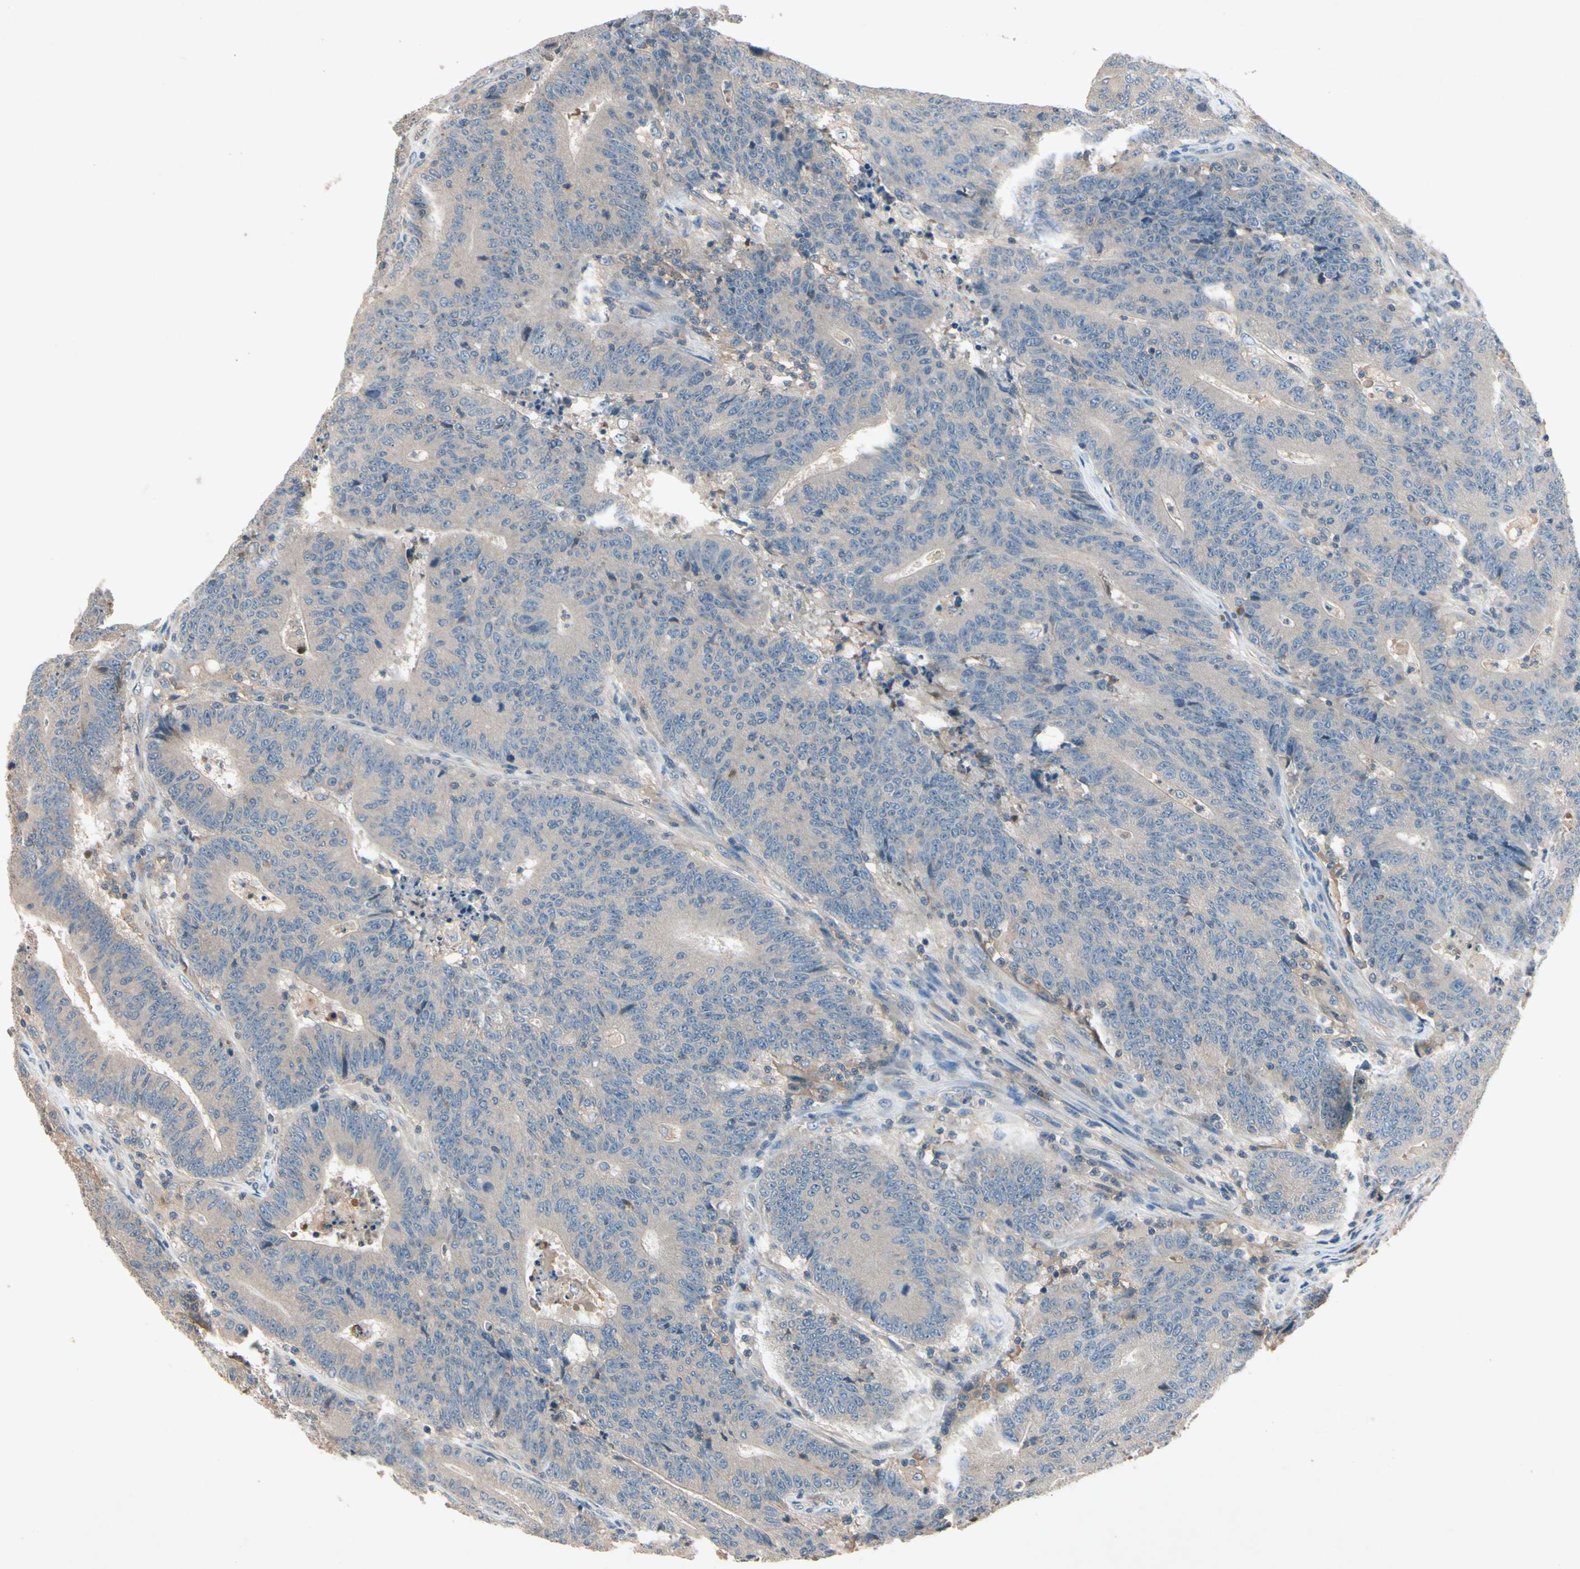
{"staining": {"intensity": "weak", "quantity": "<25%", "location": "cytoplasmic/membranous"}, "tissue": "colorectal cancer", "cell_type": "Tumor cells", "image_type": "cancer", "snomed": [{"axis": "morphology", "description": "Normal tissue, NOS"}, {"axis": "morphology", "description": "Adenocarcinoma, NOS"}, {"axis": "topography", "description": "Colon"}], "caption": "Colorectal adenocarcinoma stained for a protein using immunohistochemistry exhibits no expression tumor cells.", "gene": "IL1RL1", "patient": {"sex": "female", "age": 75}}